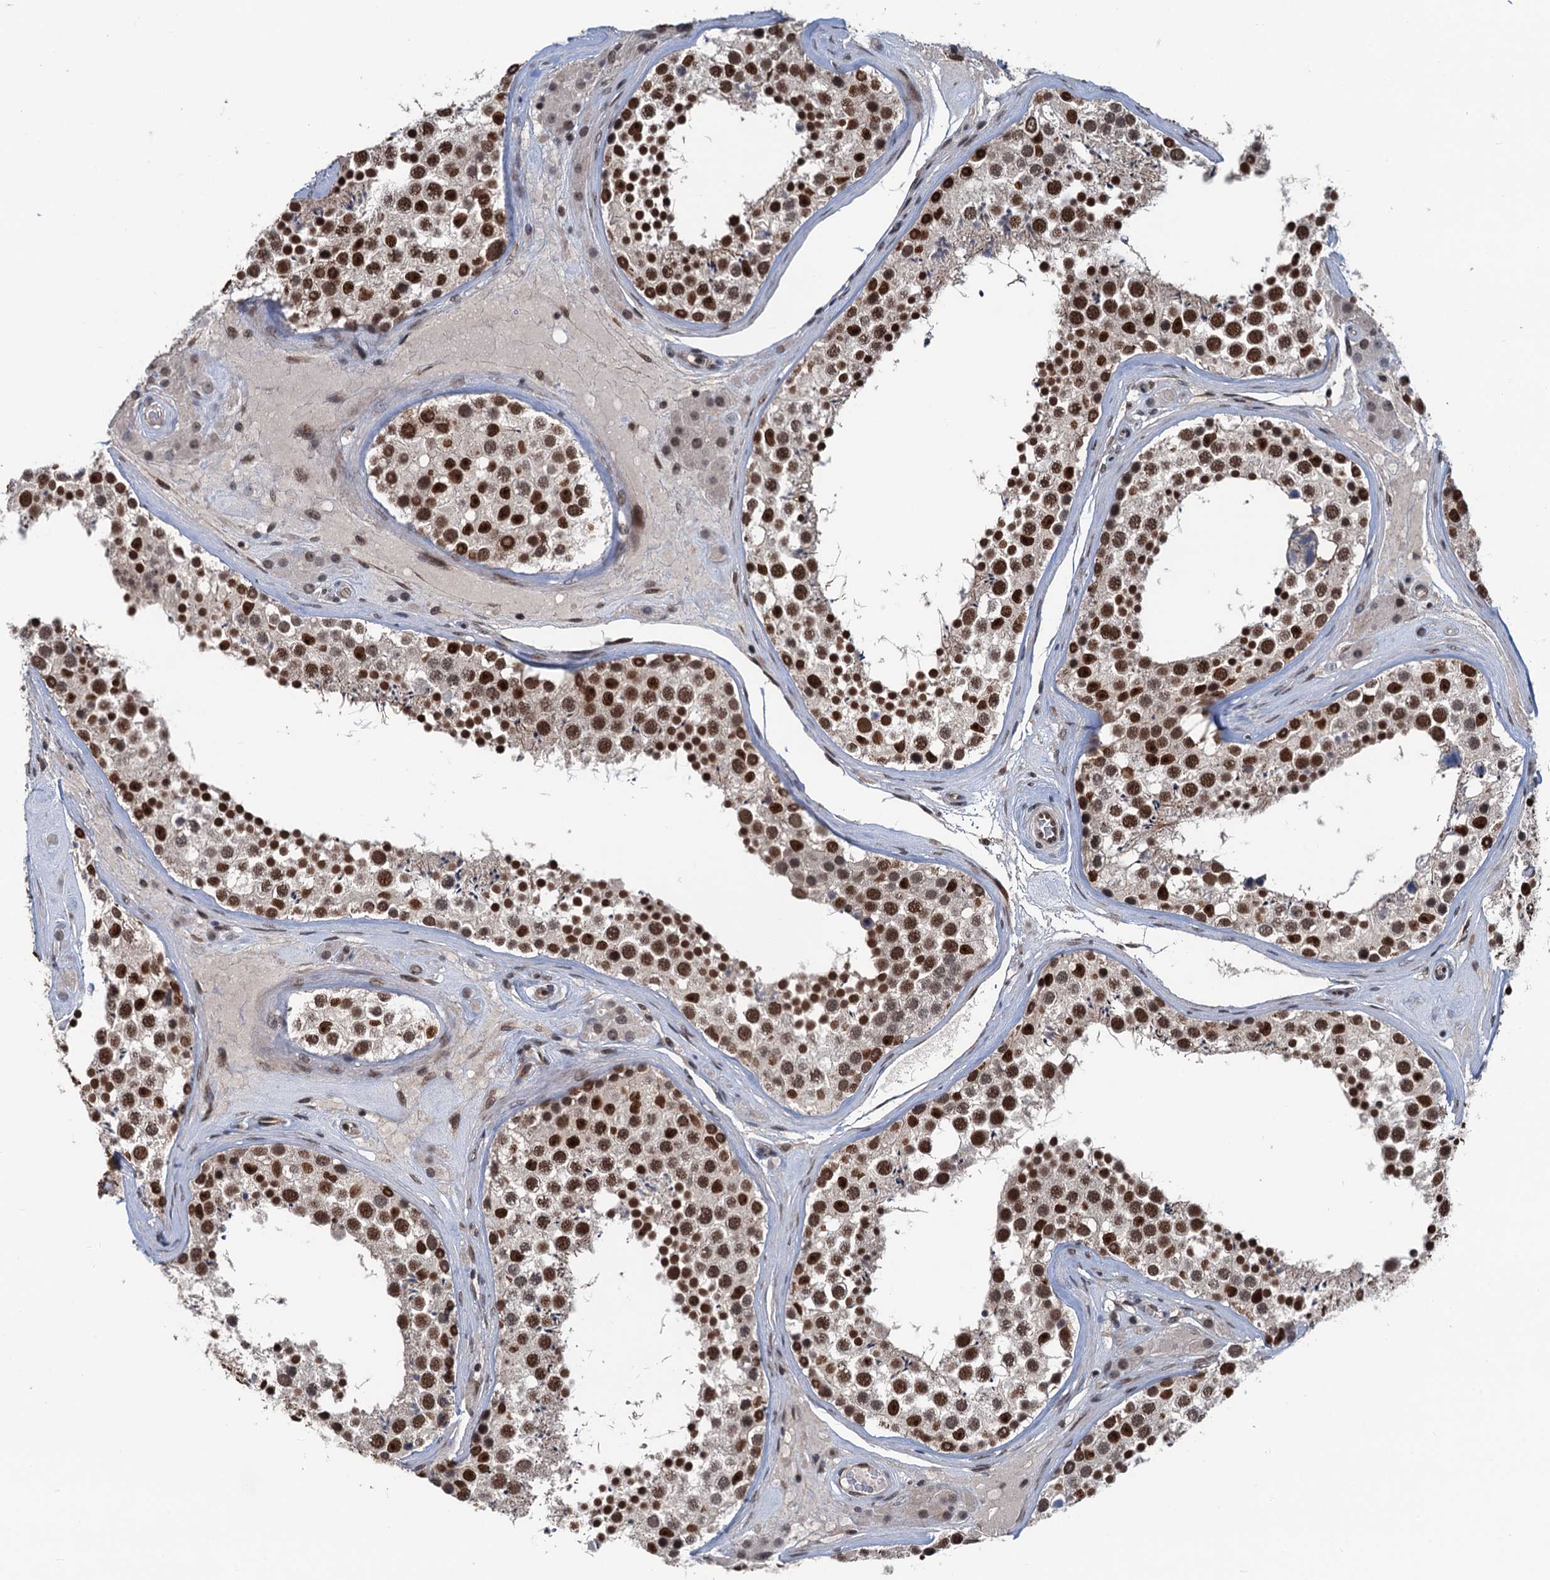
{"staining": {"intensity": "strong", "quantity": ">75%", "location": "nuclear"}, "tissue": "testis", "cell_type": "Cells in seminiferous ducts", "image_type": "normal", "snomed": [{"axis": "morphology", "description": "Normal tissue, NOS"}, {"axis": "topography", "description": "Testis"}], "caption": "Immunohistochemistry (IHC) image of unremarkable testis: human testis stained using immunohistochemistry exhibits high levels of strong protein expression localized specifically in the nuclear of cells in seminiferous ducts, appearing as a nuclear brown color.", "gene": "RASSF4", "patient": {"sex": "male", "age": 46}}